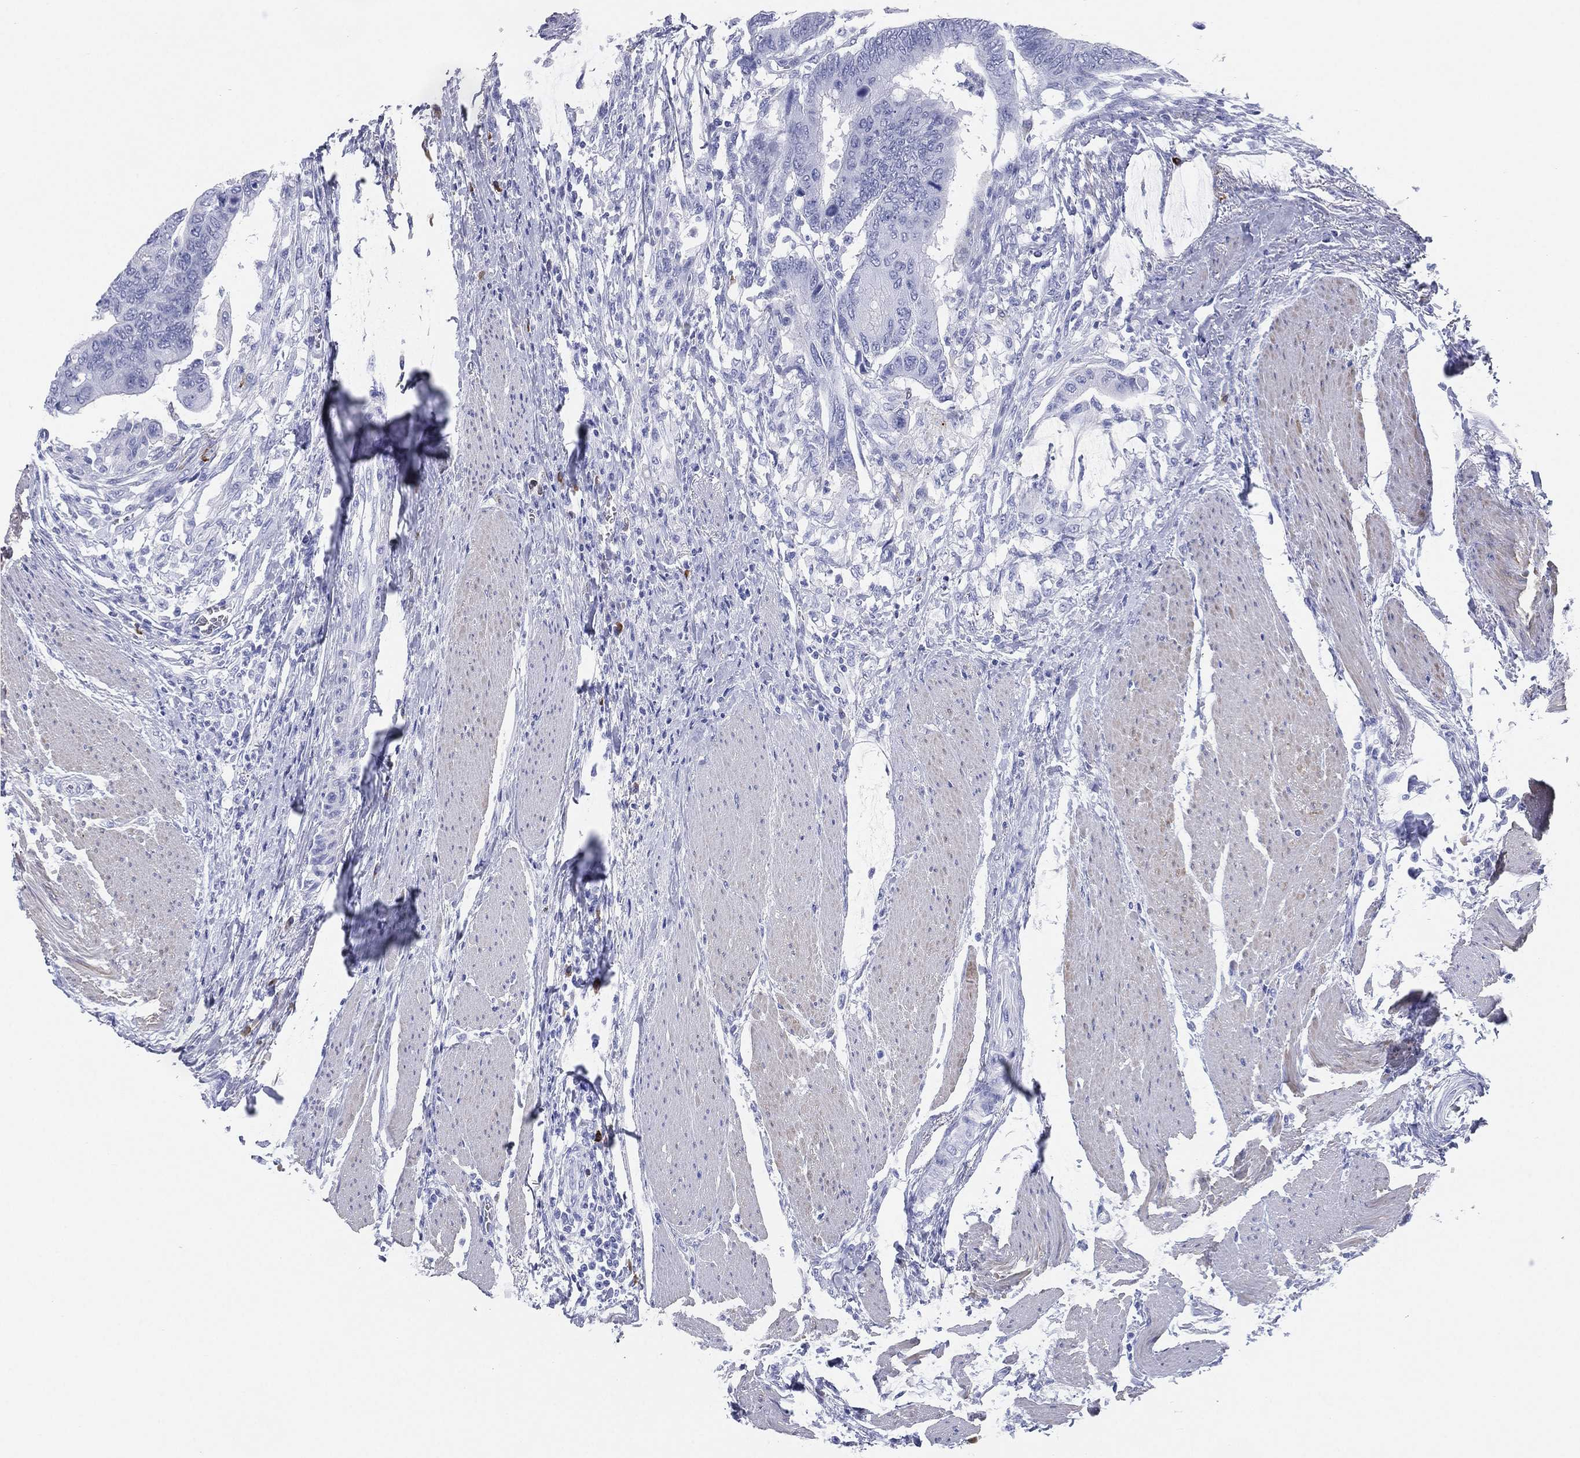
{"staining": {"intensity": "negative", "quantity": "none", "location": "none"}, "tissue": "colorectal cancer", "cell_type": "Tumor cells", "image_type": "cancer", "snomed": [{"axis": "morphology", "description": "Normal tissue, NOS"}, {"axis": "morphology", "description": "Adenocarcinoma, NOS"}, {"axis": "topography", "description": "Rectum"}, {"axis": "topography", "description": "Peripheral nerve tissue"}], "caption": "This micrograph is of colorectal cancer (adenocarcinoma) stained with immunohistochemistry to label a protein in brown with the nuclei are counter-stained blue. There is no positivity in tumor cells.", "gene": "CD79A", "patient": {"sex": "male", "age": 92}}